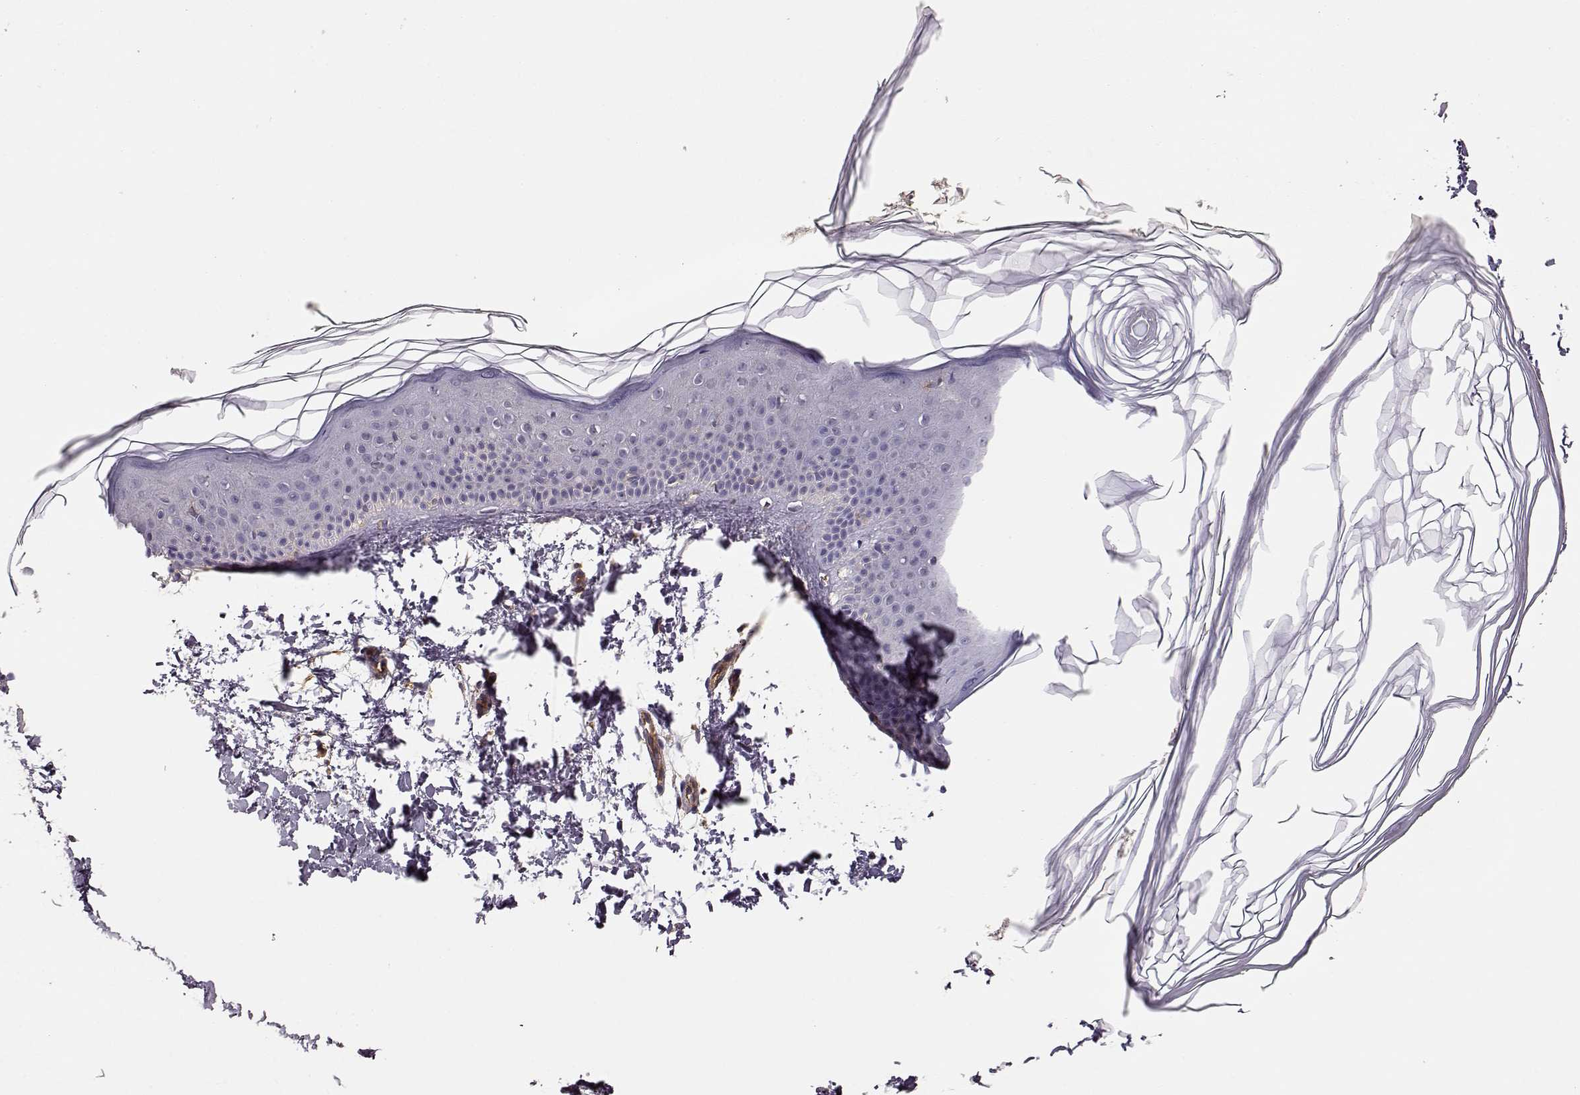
{"staining": {"intensity": "negative", "quantity": "none", "location": "none"}, "tissue": "skin", "cell_type": "Fibroblasts", "image_type": "normal", "snomed": [{"axis": "morphology", "description": "Normal tissue, NOS"}, {"axis": "topography", "description": "Skin"}], "caption": "The immunohistochemistry (IHC) photomicrograph has no significant positivity in fibroblasts of skin.", "gene": "ARHGEF2", "patient": {"sex": "female", "age": 62}}